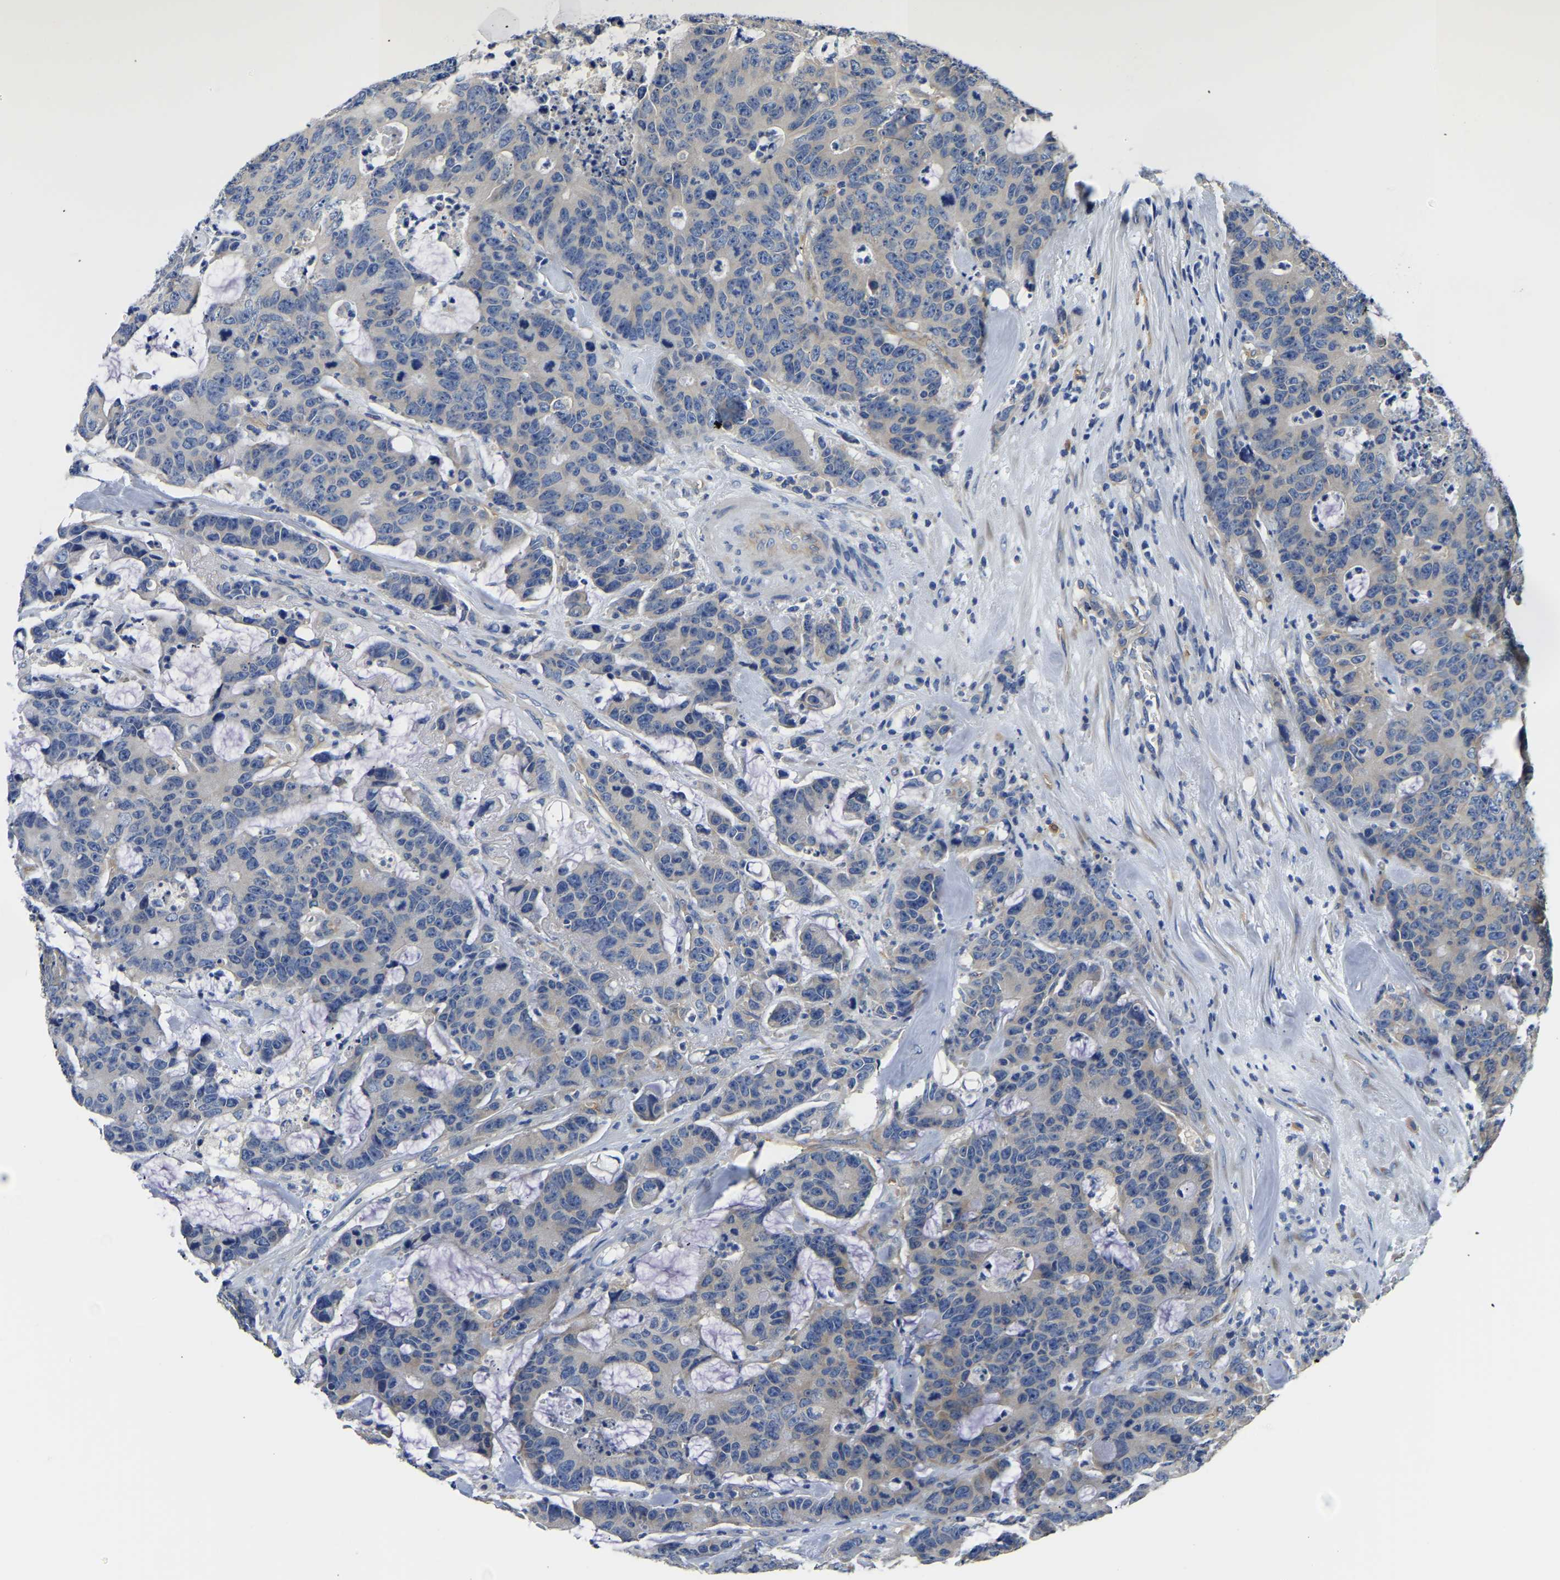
{"staining": {"intensity": "moderate", "quantity": "25%-75%", "location": "cytoplasmic/membranous"}, "tissue": "colorectal cancer", "cell_type": "Tumor cells", "image_type": "cancer", "snomed": [{"axis": "morphology", "description": "Adenocarcinoma, NOS"}, {"axis": "topography", "description": "Colon"}], "caption": "This micrograph exhibits immunohistochemistry (IHC) staining of human colorectal adenocarcinoma, with medium moderate cytoplasmic/membranous positivity in about 25%-75% of tumor cells.", "gene": "CSDE1", "patient": {"sex": "female", "age": 86}}